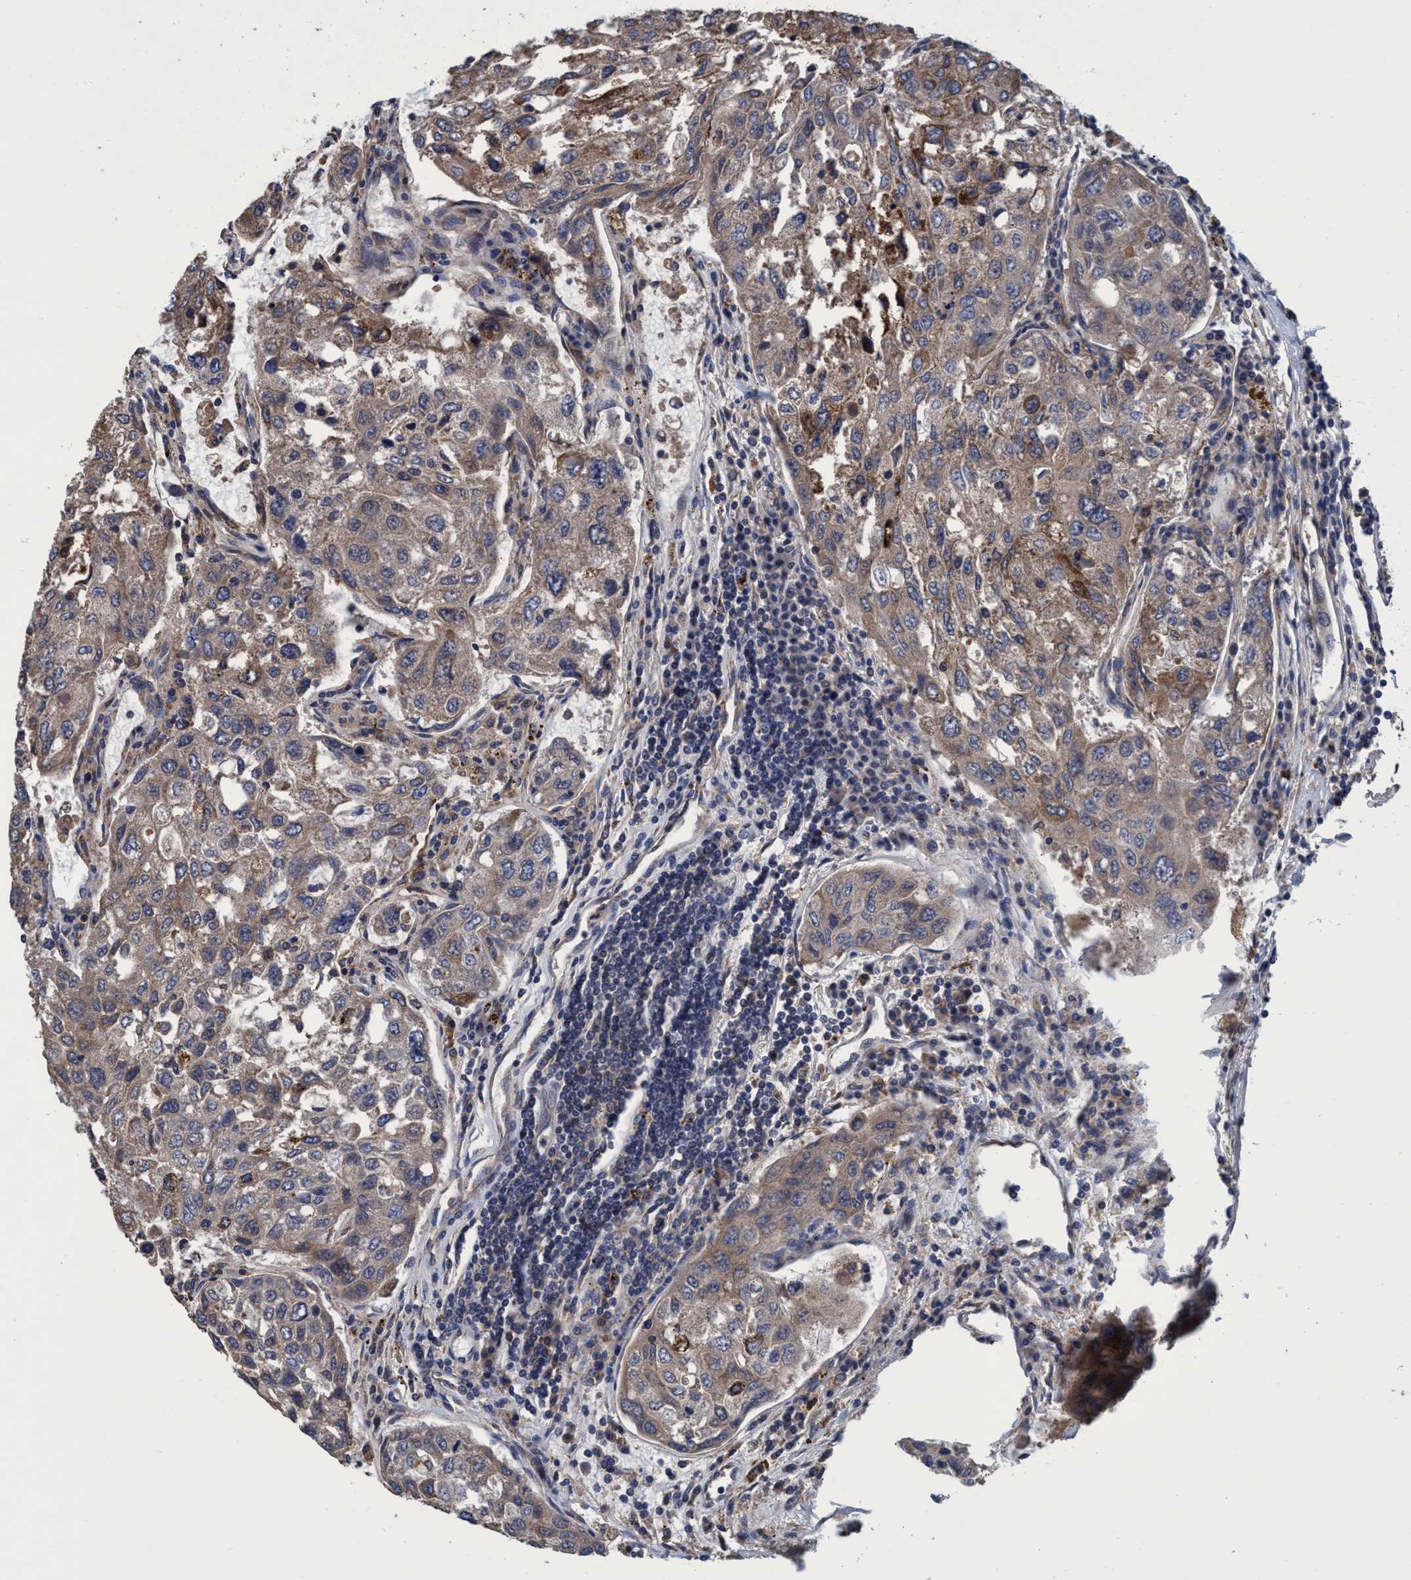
{"staining": {"intensity": "weak", "quantity": ">75%", "location": "cytoplasmic/membranous"}, "tissue": "urothelial cancer", "cell_type": "Tumor cells", "image_type": "cancer", "snomed": [{"axis": "morphology", "description": "Urothelial carcinoma, High grade"}, {"axis": "topography", "description": "Lymph node"}, {"axis": "topography", "description": "Urinary bladder"}], "caption": "Immunohistochemistry (IHC) (DAB) staining of urothelial cancer reveals weak cytoplasmic/membranous protein staining in approximately >75% of tumor cells. Immunohistochemistry stains the protein in brown and the nuclei are stained blue.", "gene": "CALCOCO2", "patient": {"sex": "male", "age": 51}}